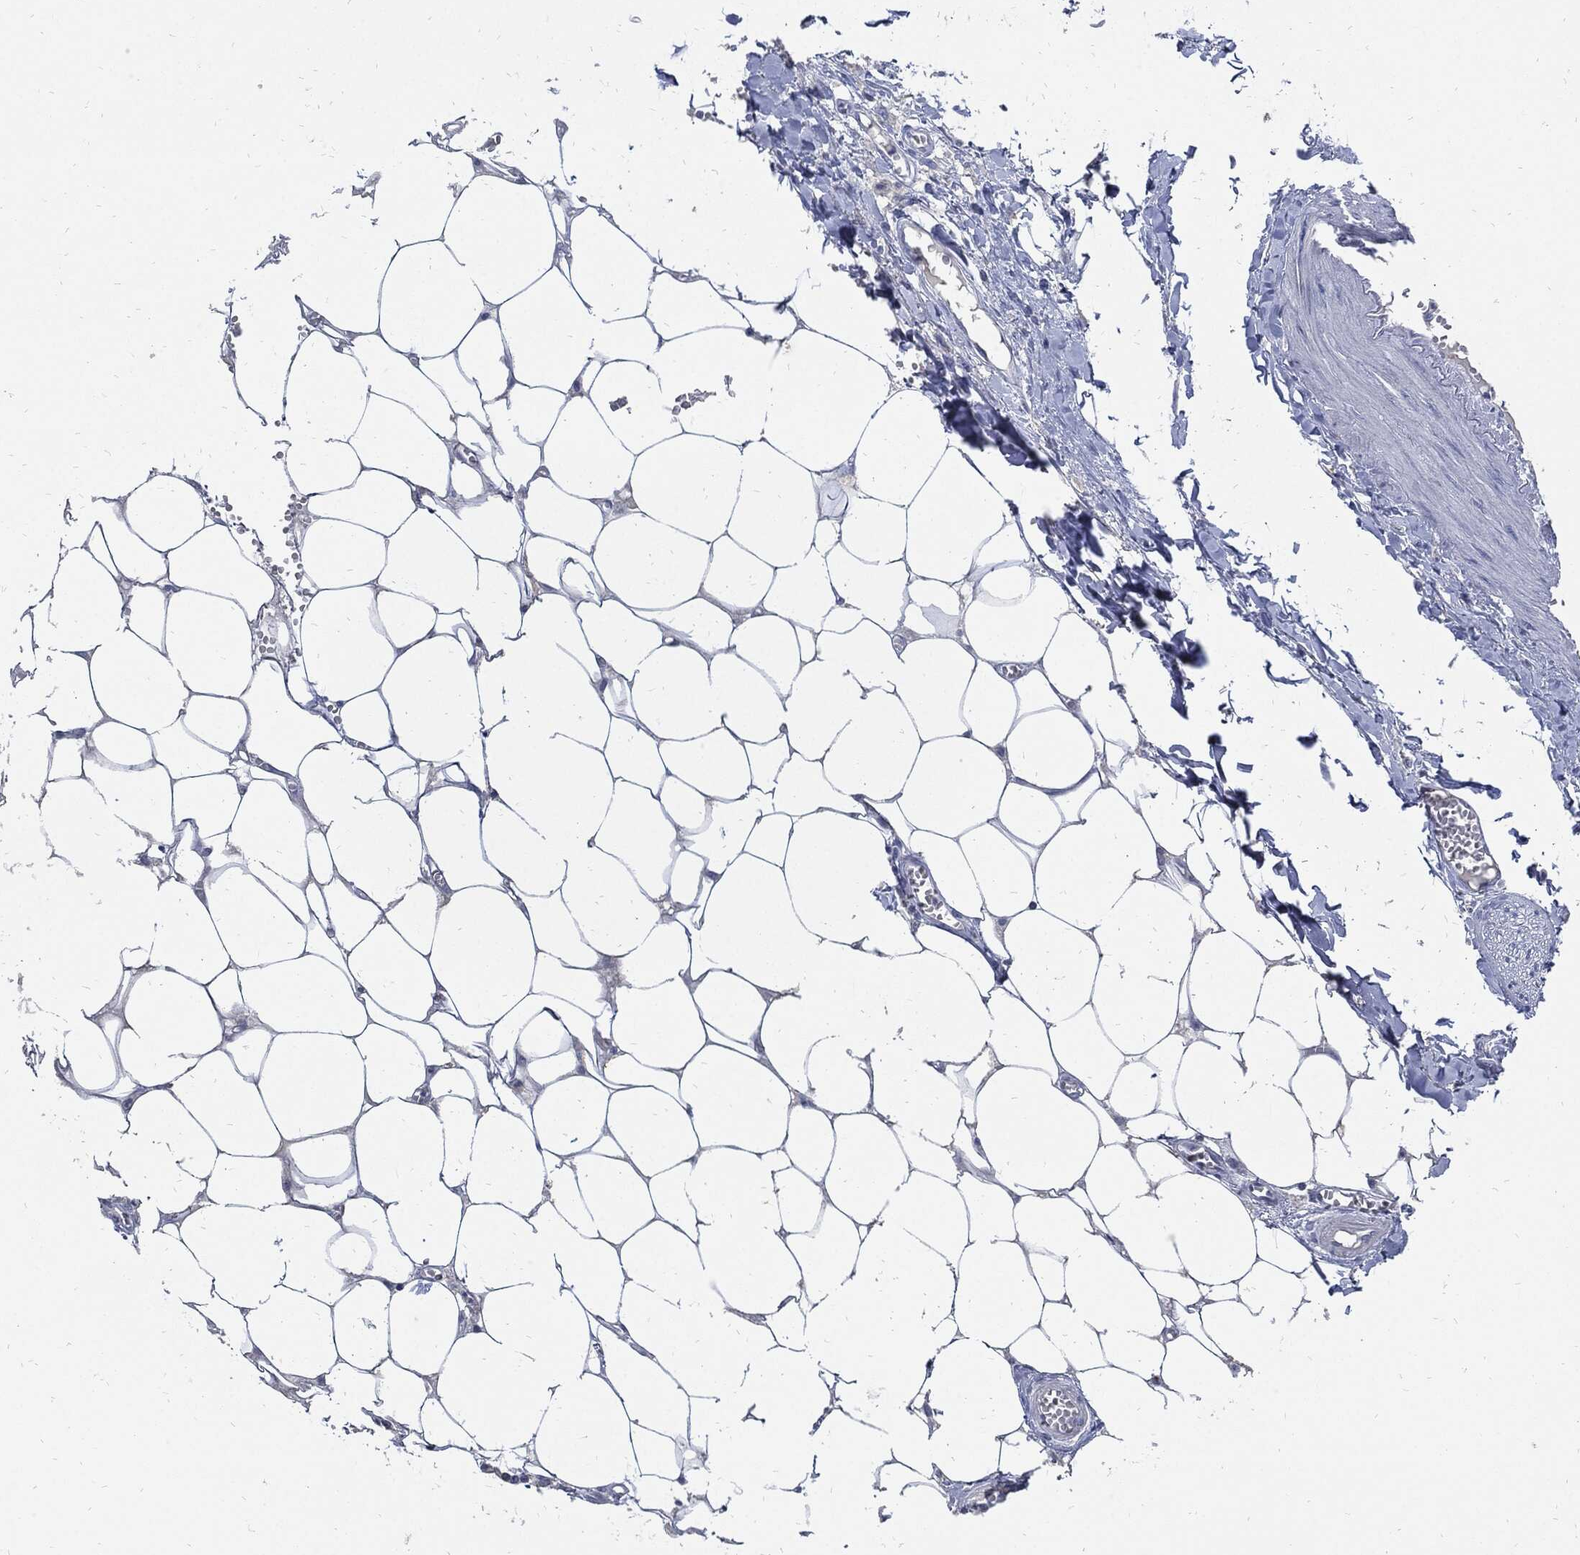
{"staining": {"intensity": "negative", "quantity": "none", "location": "none"}, "tissue": "adipose tissue", "cell_type": "Adipocytes", "image_type": "normal", "snomed": [{"axis": "morphology", "description": "Normal tissue, NOS"}, {"axis": "morphology", "description": "Squamous cell carcinoma, NOS"}, {"axis": "topography", "description": "Cartilage tissue"}, {"axis": "topography", "description": "Lung"}], "caption": "There is no significant positivity in adipocytes of adipose tissue. (DAB immunohistochemistry with hematoxylin counter stain).", "gene": "CPE", "patient": {"sex": "male", "age": 66}}